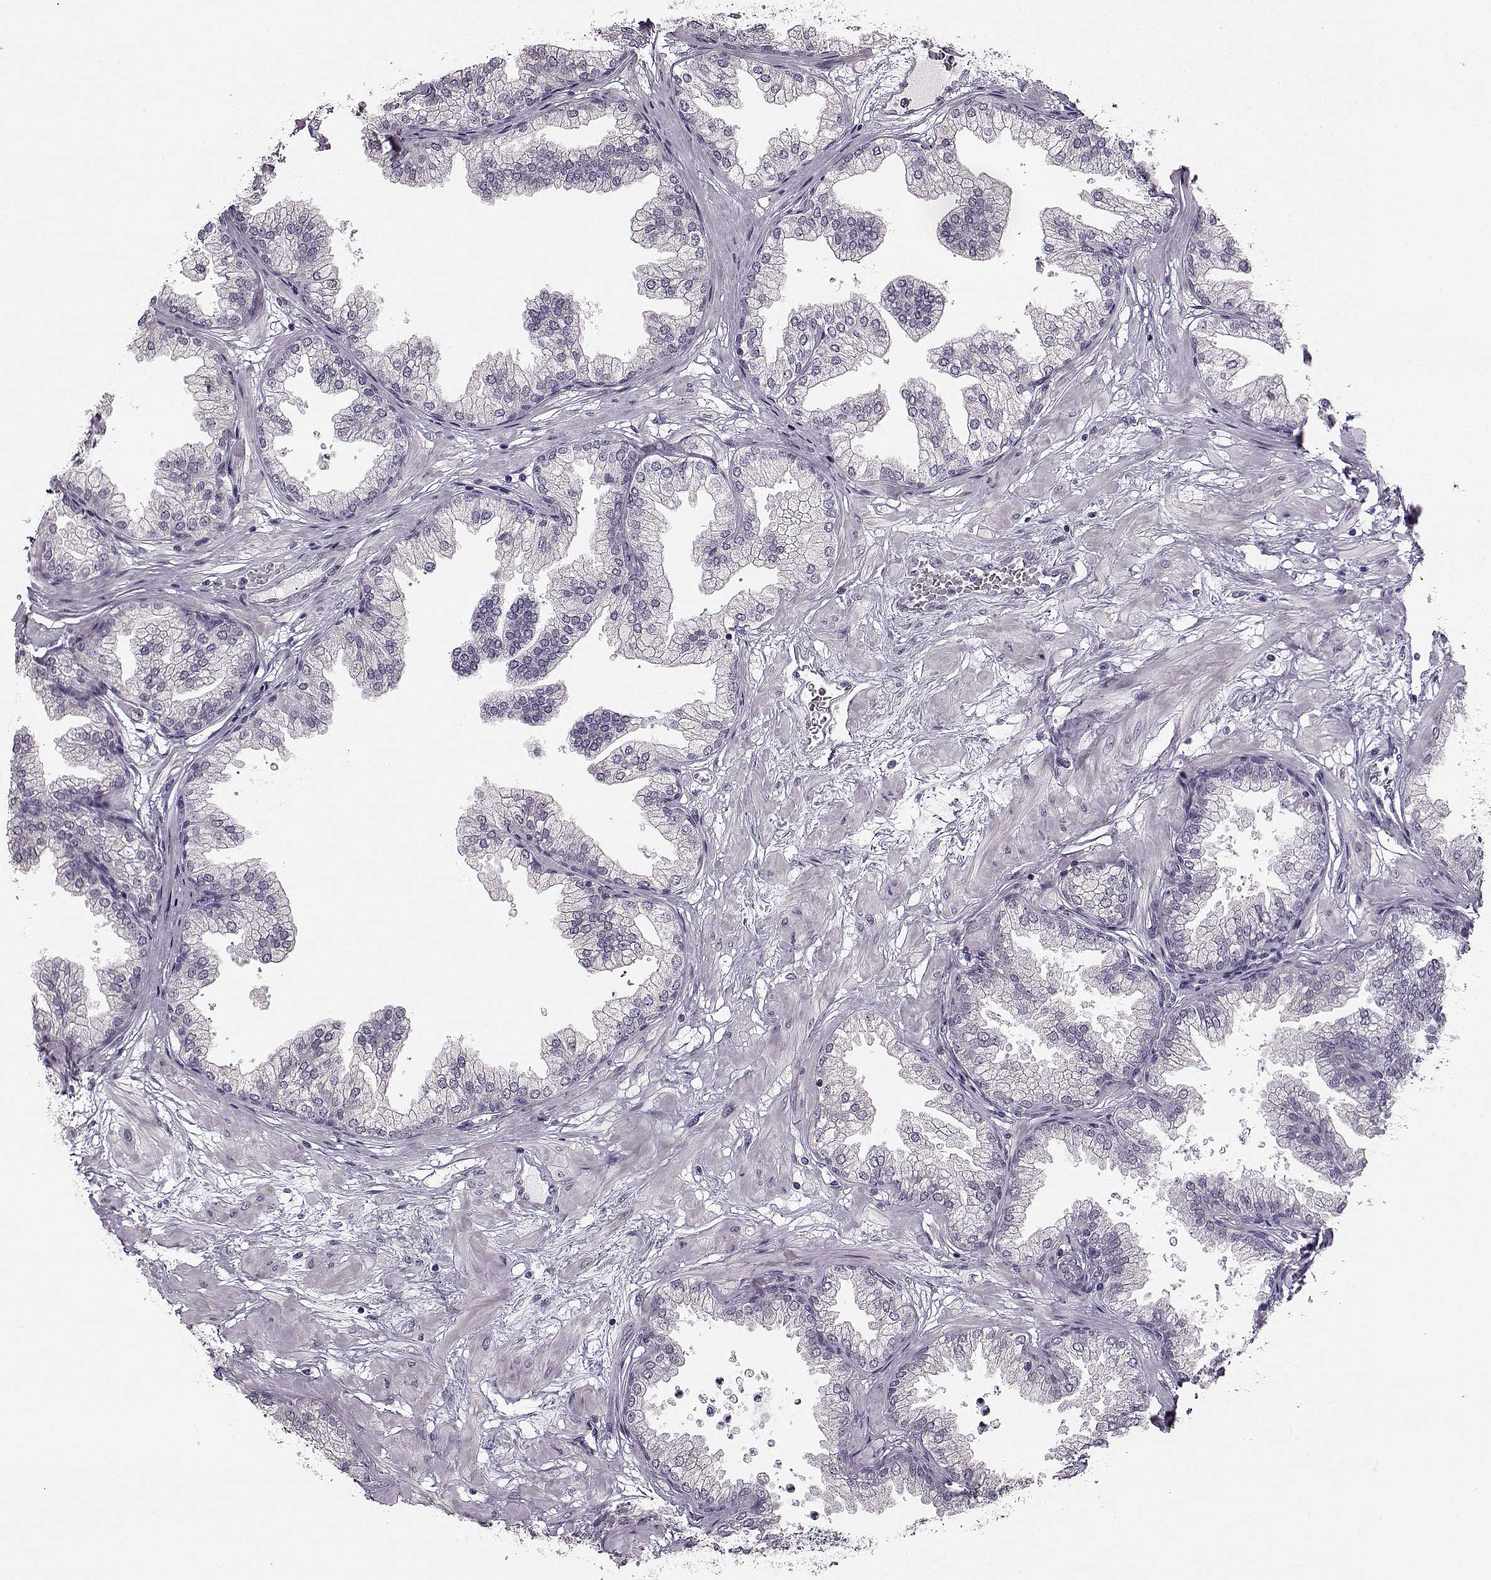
{"staining": {"intensity": "negative", "quantity": "none", "location": "none"}, "tissue": "prostate", "cell_type": "Glandular cells", "image_type": "normal", "snomed": [{"axis": "morphology", "description": "Normal tissue, NOS"}, {"axis": "topography", "description": "Prostate"}], "caption": "The histopathology image reveals no significant expression in glandular cells of prostate.", "gene": "MAP6D1", "patient": {"sex": "male", "age": 37}}